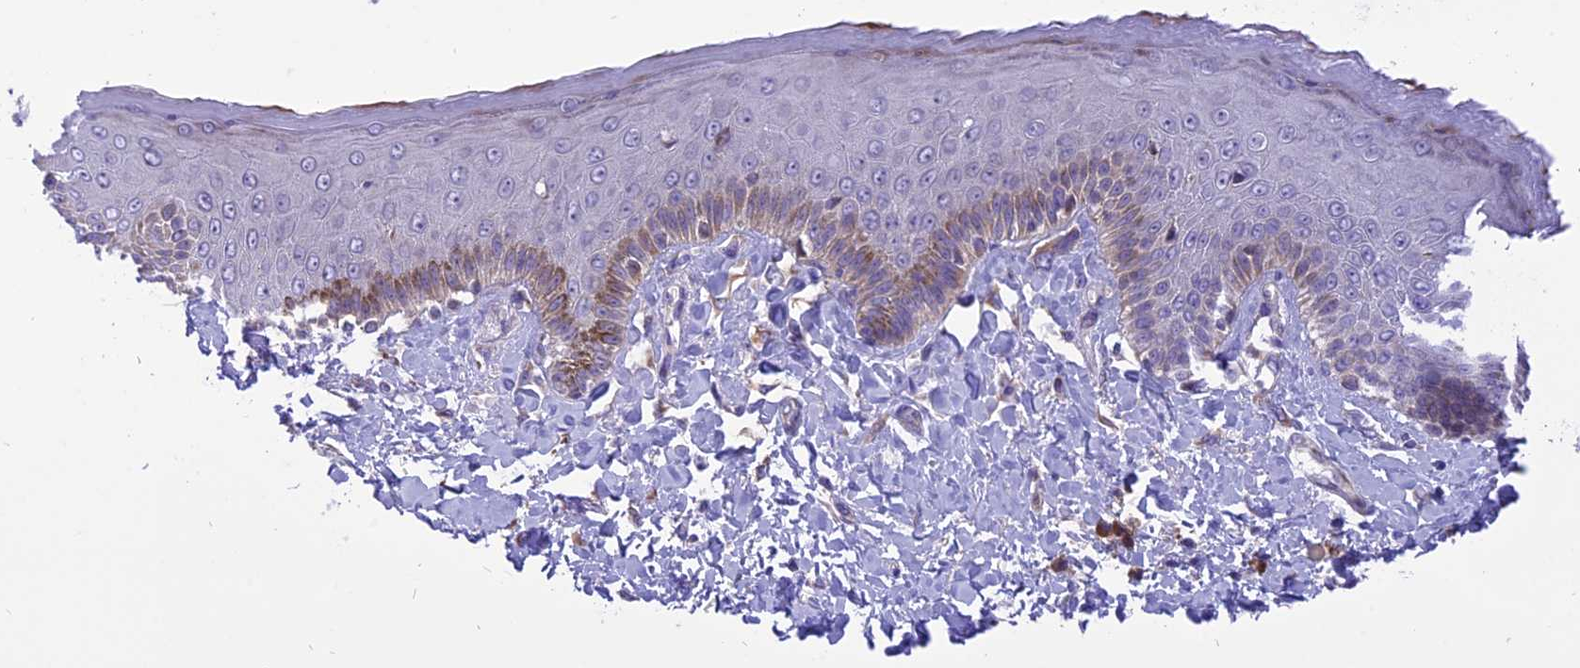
{"staining": {"intensity": "moderate", "quantity": "<25%", "location": "cytoplasmic/membranous"}, "tissue": "skin", "cell_type": "Epidermal cells", "image_type": "normal", "snomed": [{"axis": "morphology", "description": "Normal tissue, NOS"}, {"axis": "topography", "description": "Anal"}], "caption": "Immunohistochemistry (DAB) staining of normal human skin shows moderate cytoplasmic/membranous protein positivity in approximately <25% of epidermal cells.", "gene": "ARMCX6", "patient": {"sex": "male", "age": 69}}